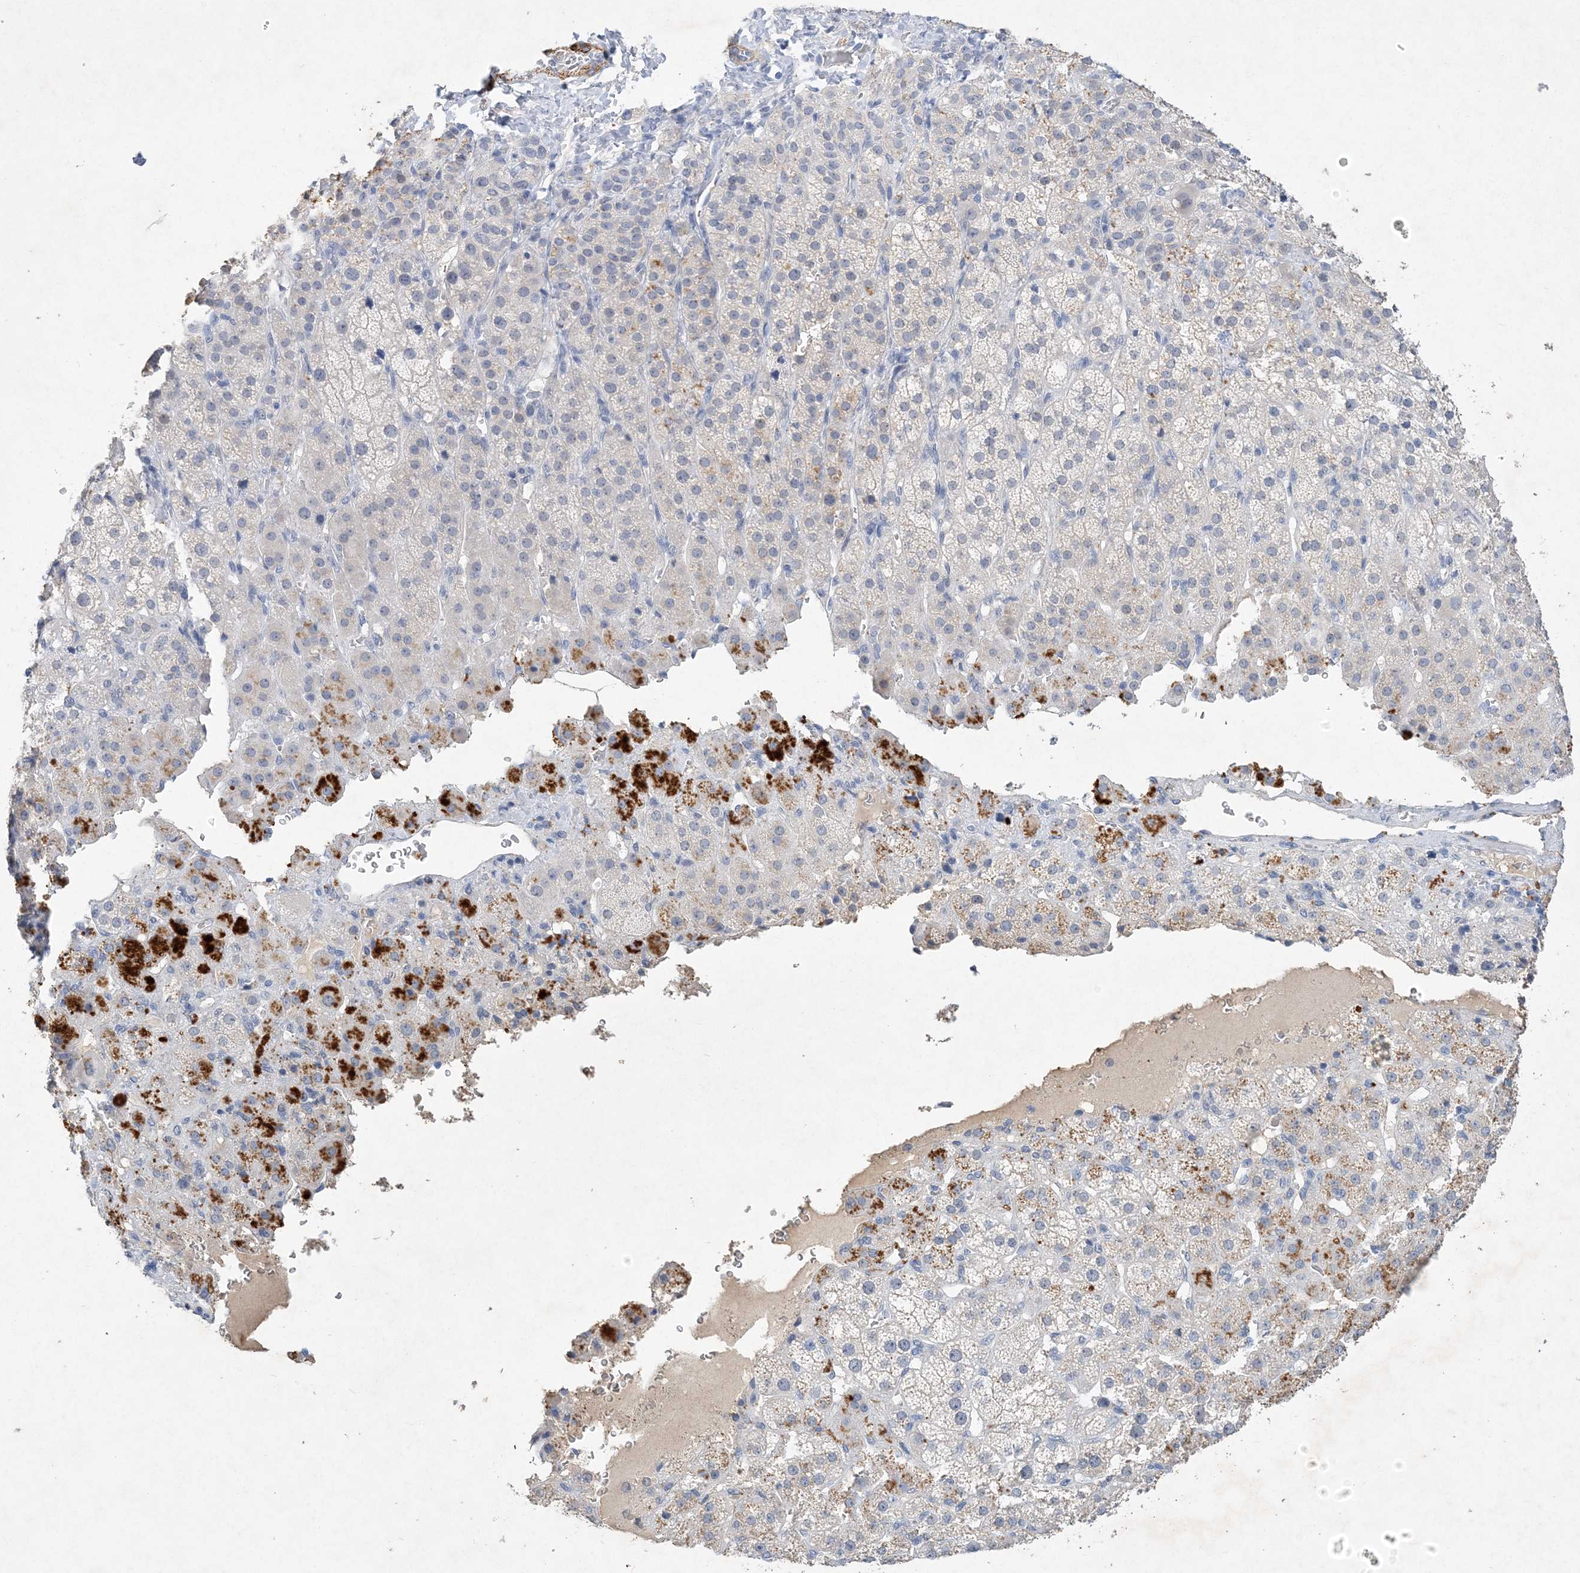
{"staining": {"intensity": "strong", "quantity": "<25%", "location": "cytoplasmic/membranous"}, "tissue": "adrenal gland", "cell_type": "Glandular cells", "image_type": "normal", "snomed": [{"axis": "morphology", "description": "Normal tissue, NOS"}, {"axis": "topography", "description": "Adrenal gland"}], "caption": "This photomicrograph shows immunohistochemistry (IHC) staining of benign adrenal gland, with medium strong cytoplasmic/membranous expression in about <25% of glandular cells.", "gene": "C11orf58", "patient": {"sex": "female", "age": 57}}